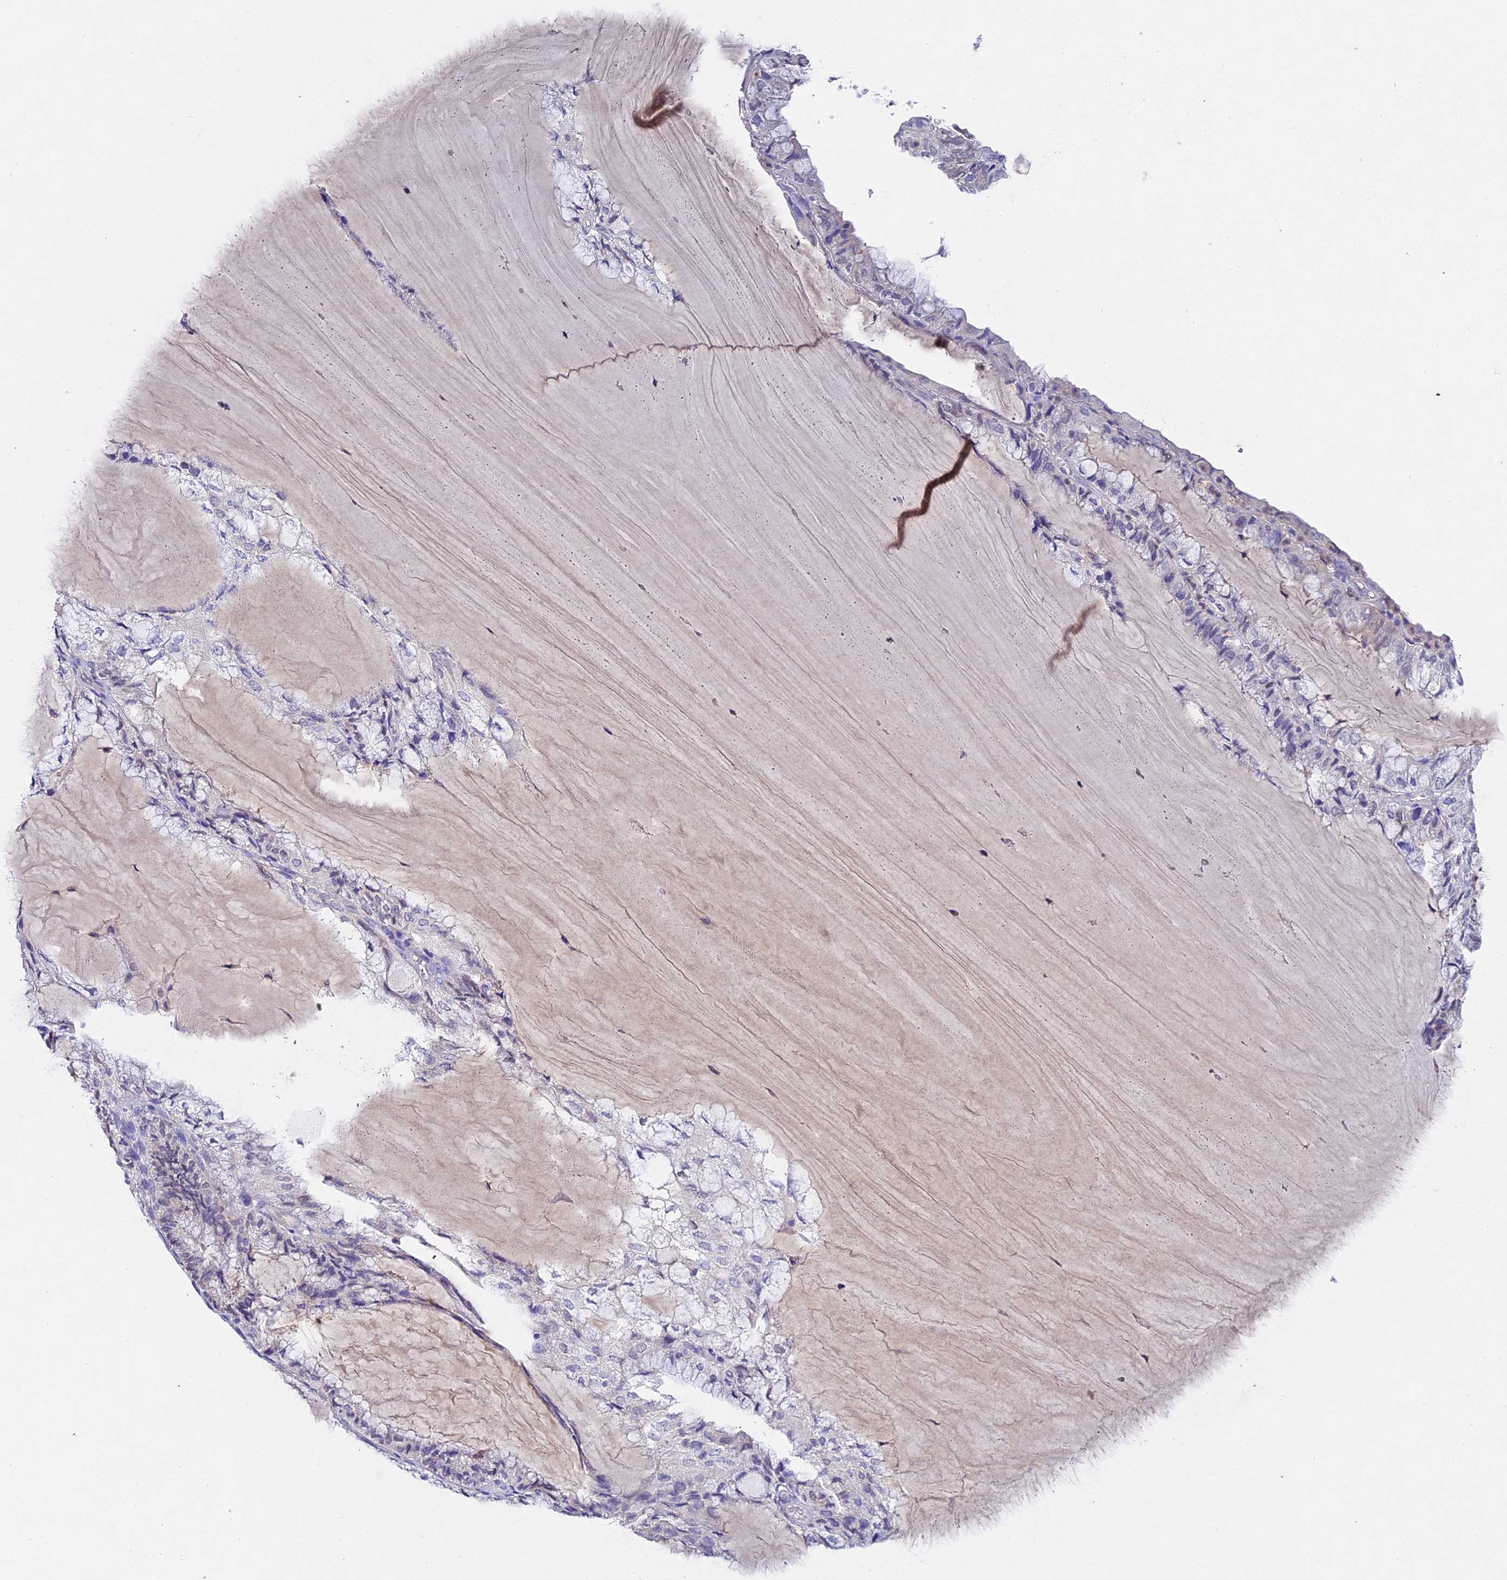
{"staining": {"intensity": "negative", "quantity": "none", "location": "none"}, "tissue": "endometrial cancer", "cell_type": "Tumor cells", "image_type": "cancer", "snomed": [{"axis": "morphology", "description": "Adenocarcinoma, NOS"}, {"axis": "topography", "description": "Endometrium"}], "caption": "High power microscopy histopathology image of an immunohistochemistry micrograph of endometrial adenocarcinoma, revealing no significant expression in tumor cells. Nuclei are stained in blue.", "gene": "TGDS", "patient": {"sex": "female", "age": 81}}